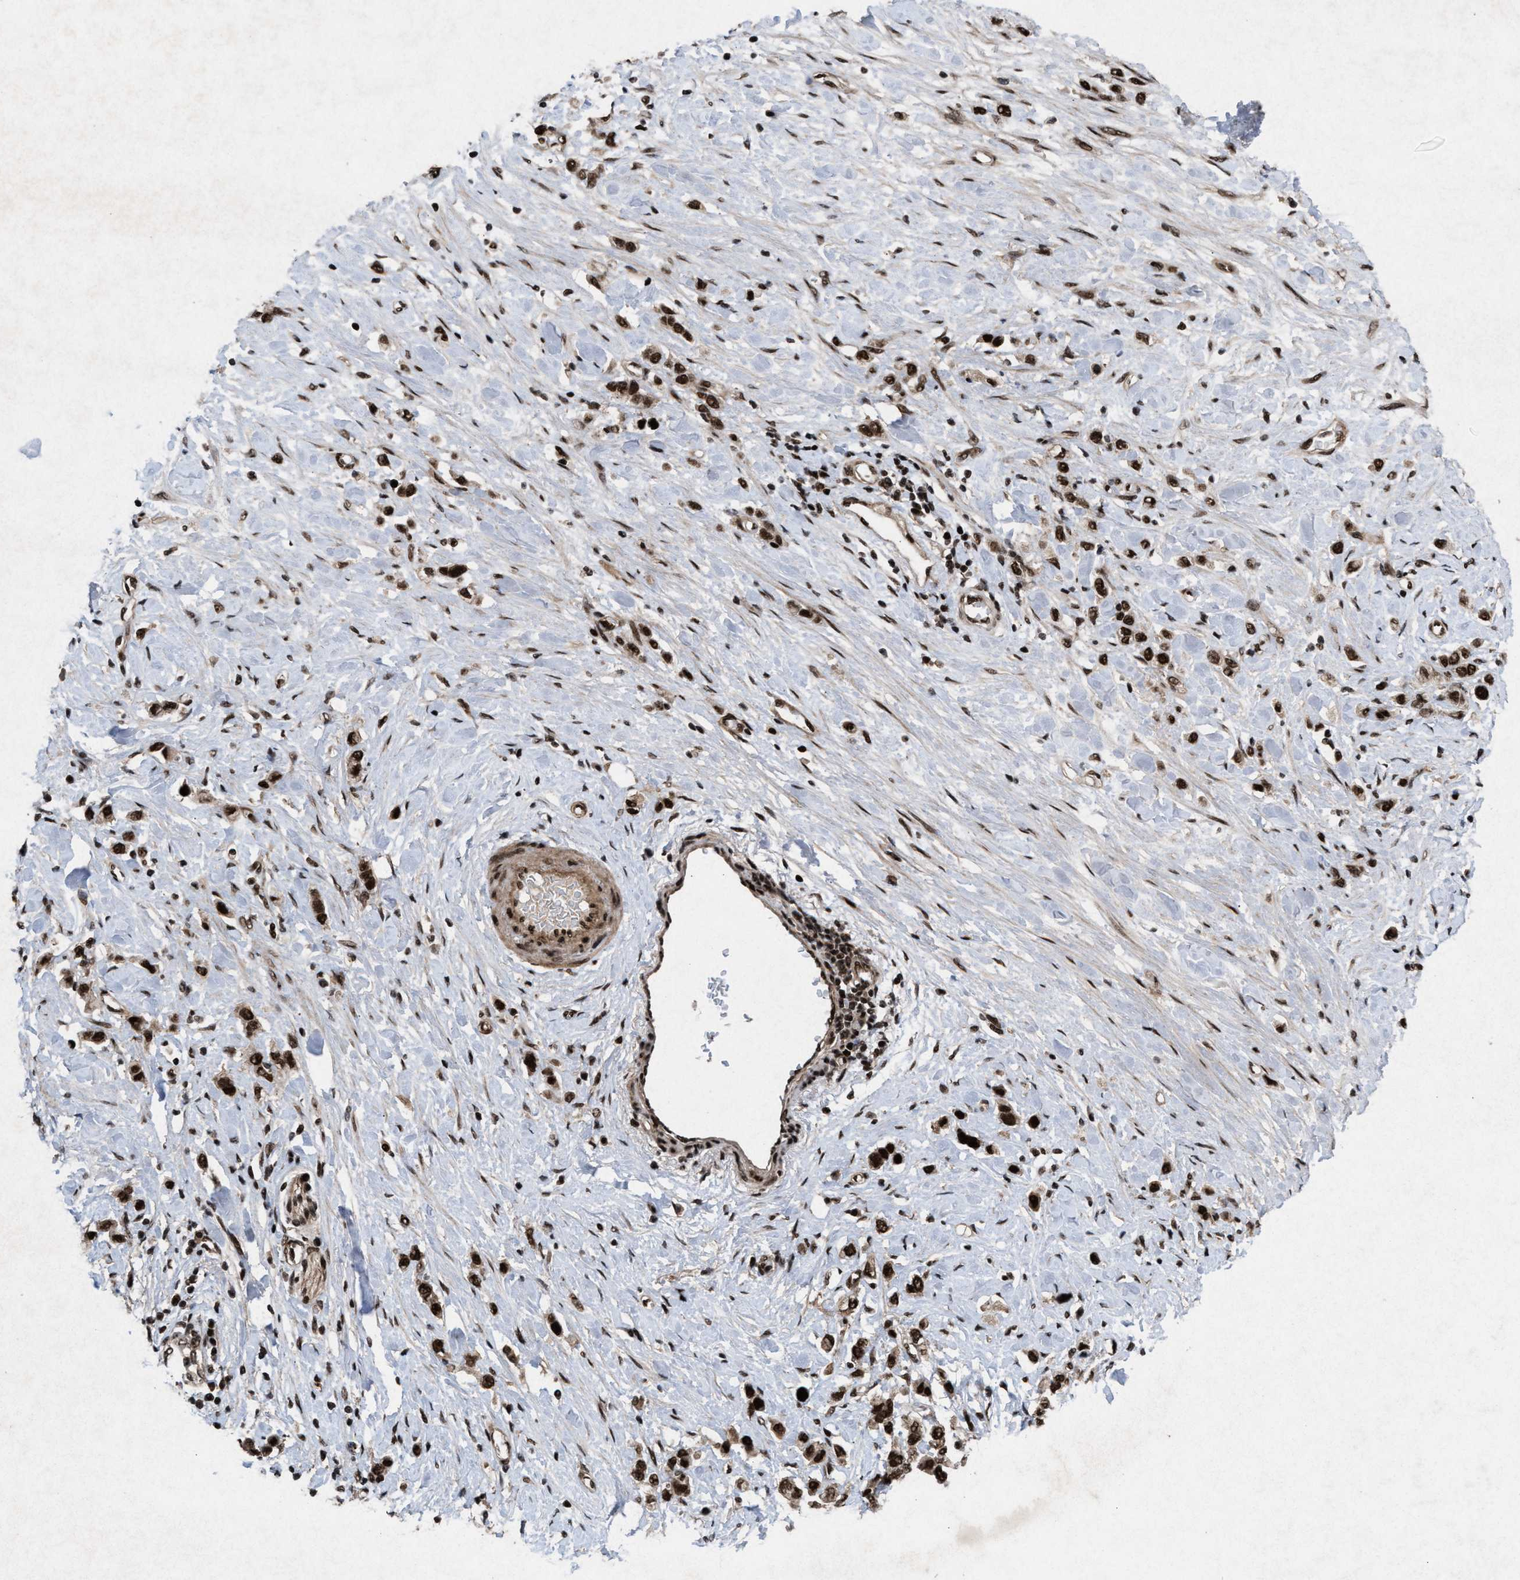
{"staining": {"intensity": "strong", "quantity": ">75%", "location": "nuclear"}, "tissue": "stomach cancer", "cell_type": "Tumor cells", "image_type": "cancer", "snomed": [{"axis": "morphology", "description": "Adenocarcinoma, NOS"}, {"axis": "topography", "description": "Stomach"}], "caption": "Immunohistochemistry staining of adenocarcinoma (stomach), which demonstrates high levels of strong nuclear positivity in about >75% of tumor cells indicating strong nuclear protein staining. The staining was performed using DAB (3,3'-diaminobenzidine) (brown) for protein detection and nuclei were counterstained in hematoxylin (blue).", "gene": "WIZ", "patient": {"sex": "female", "age": 65}}